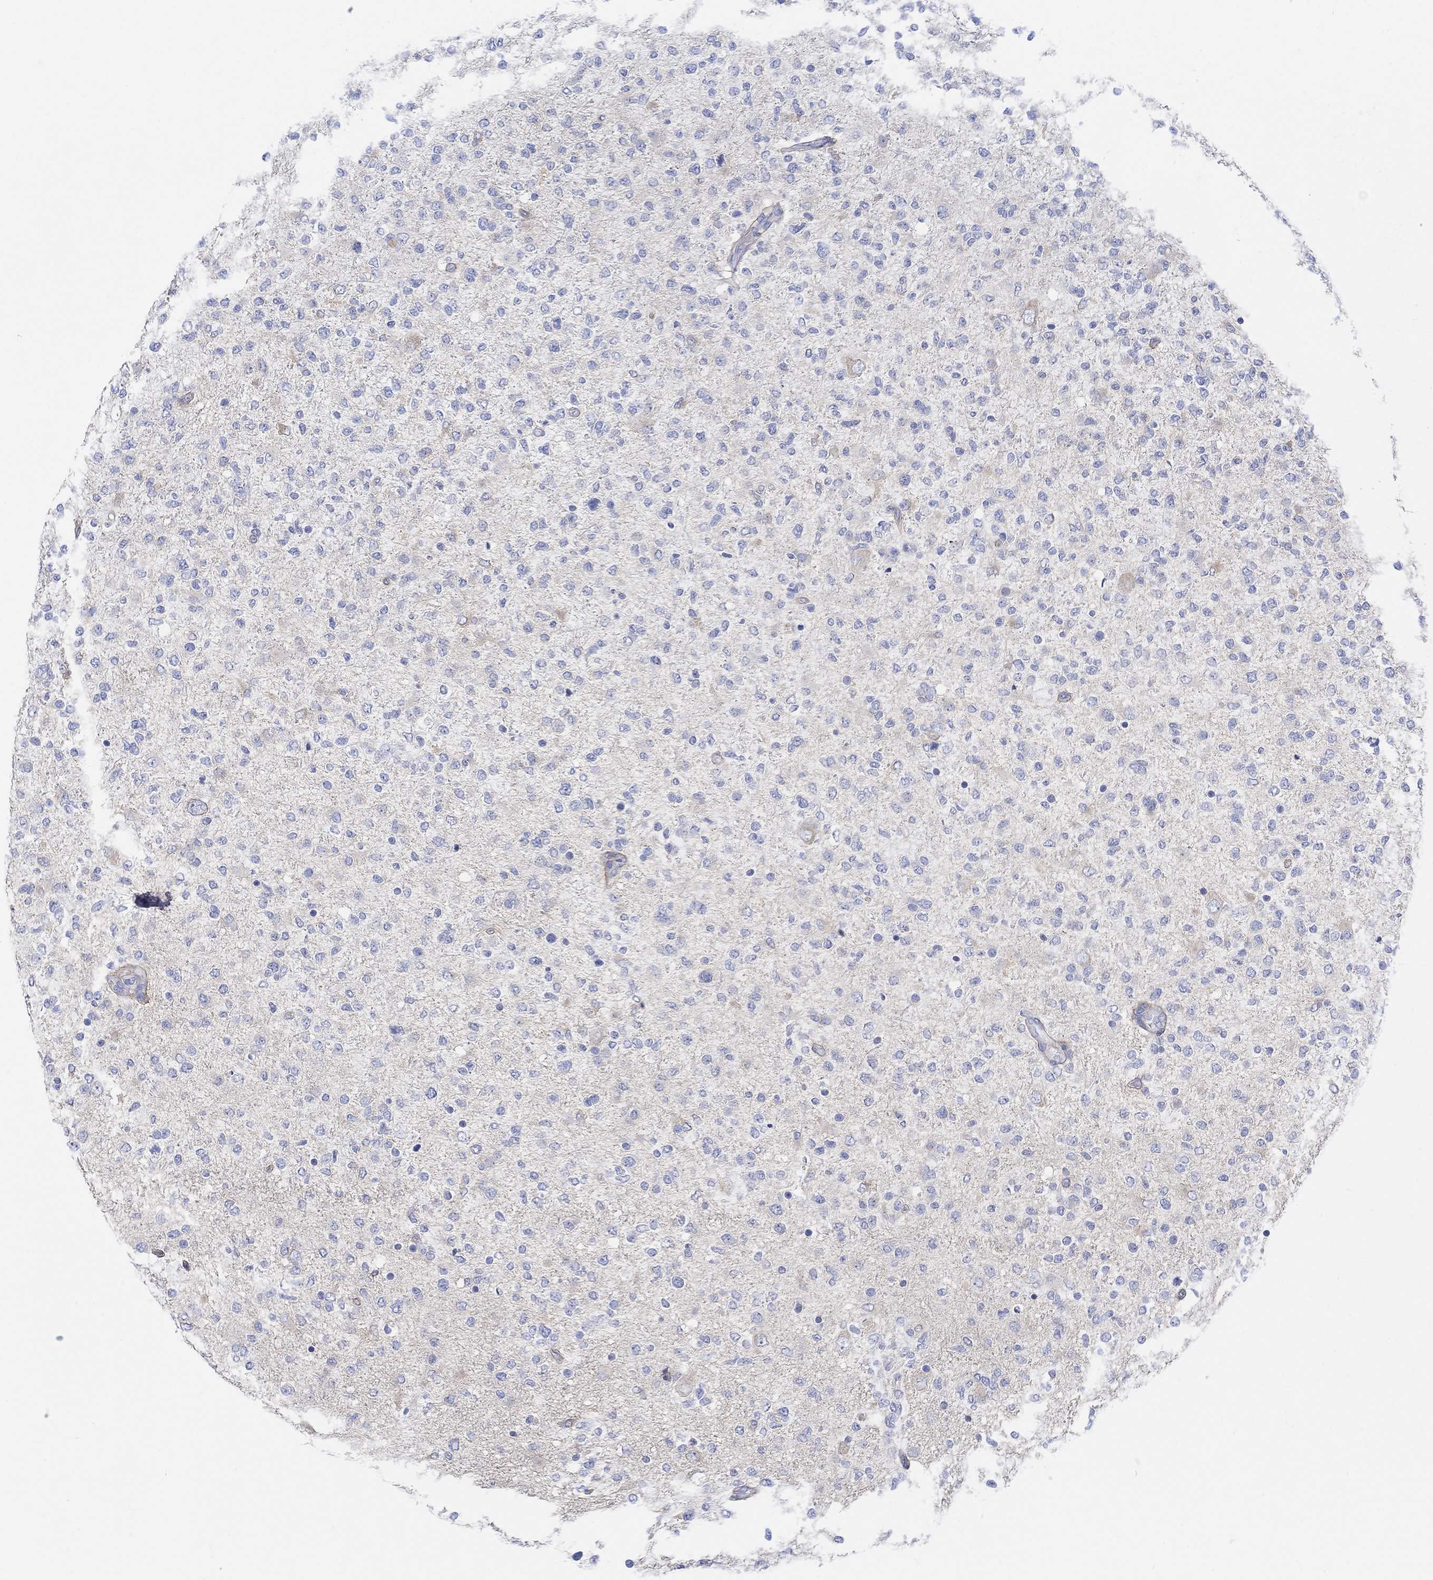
{"staining": {"intensity": "negative", "quantity": "none", "location": "none"}, "tissue": "glioma", "cell_type": "Tumor cells", "image_type": "cancer", "snomed": [{"axis": "morphology", "description": "Glioma, malignant, High grade"}, {"axis": "topography", "description": "Cerebral cortex"}], "caption": "Protein analysis of malignant glioma (high-grade) demonstrates no significant expression in tumor cells. (DAB (3,3'-diaminobenzidine) immunohistochemistry with hematoxylin counter stain).", "gene": "REEP6", "patient": {"sex": "male", "age": 70}}